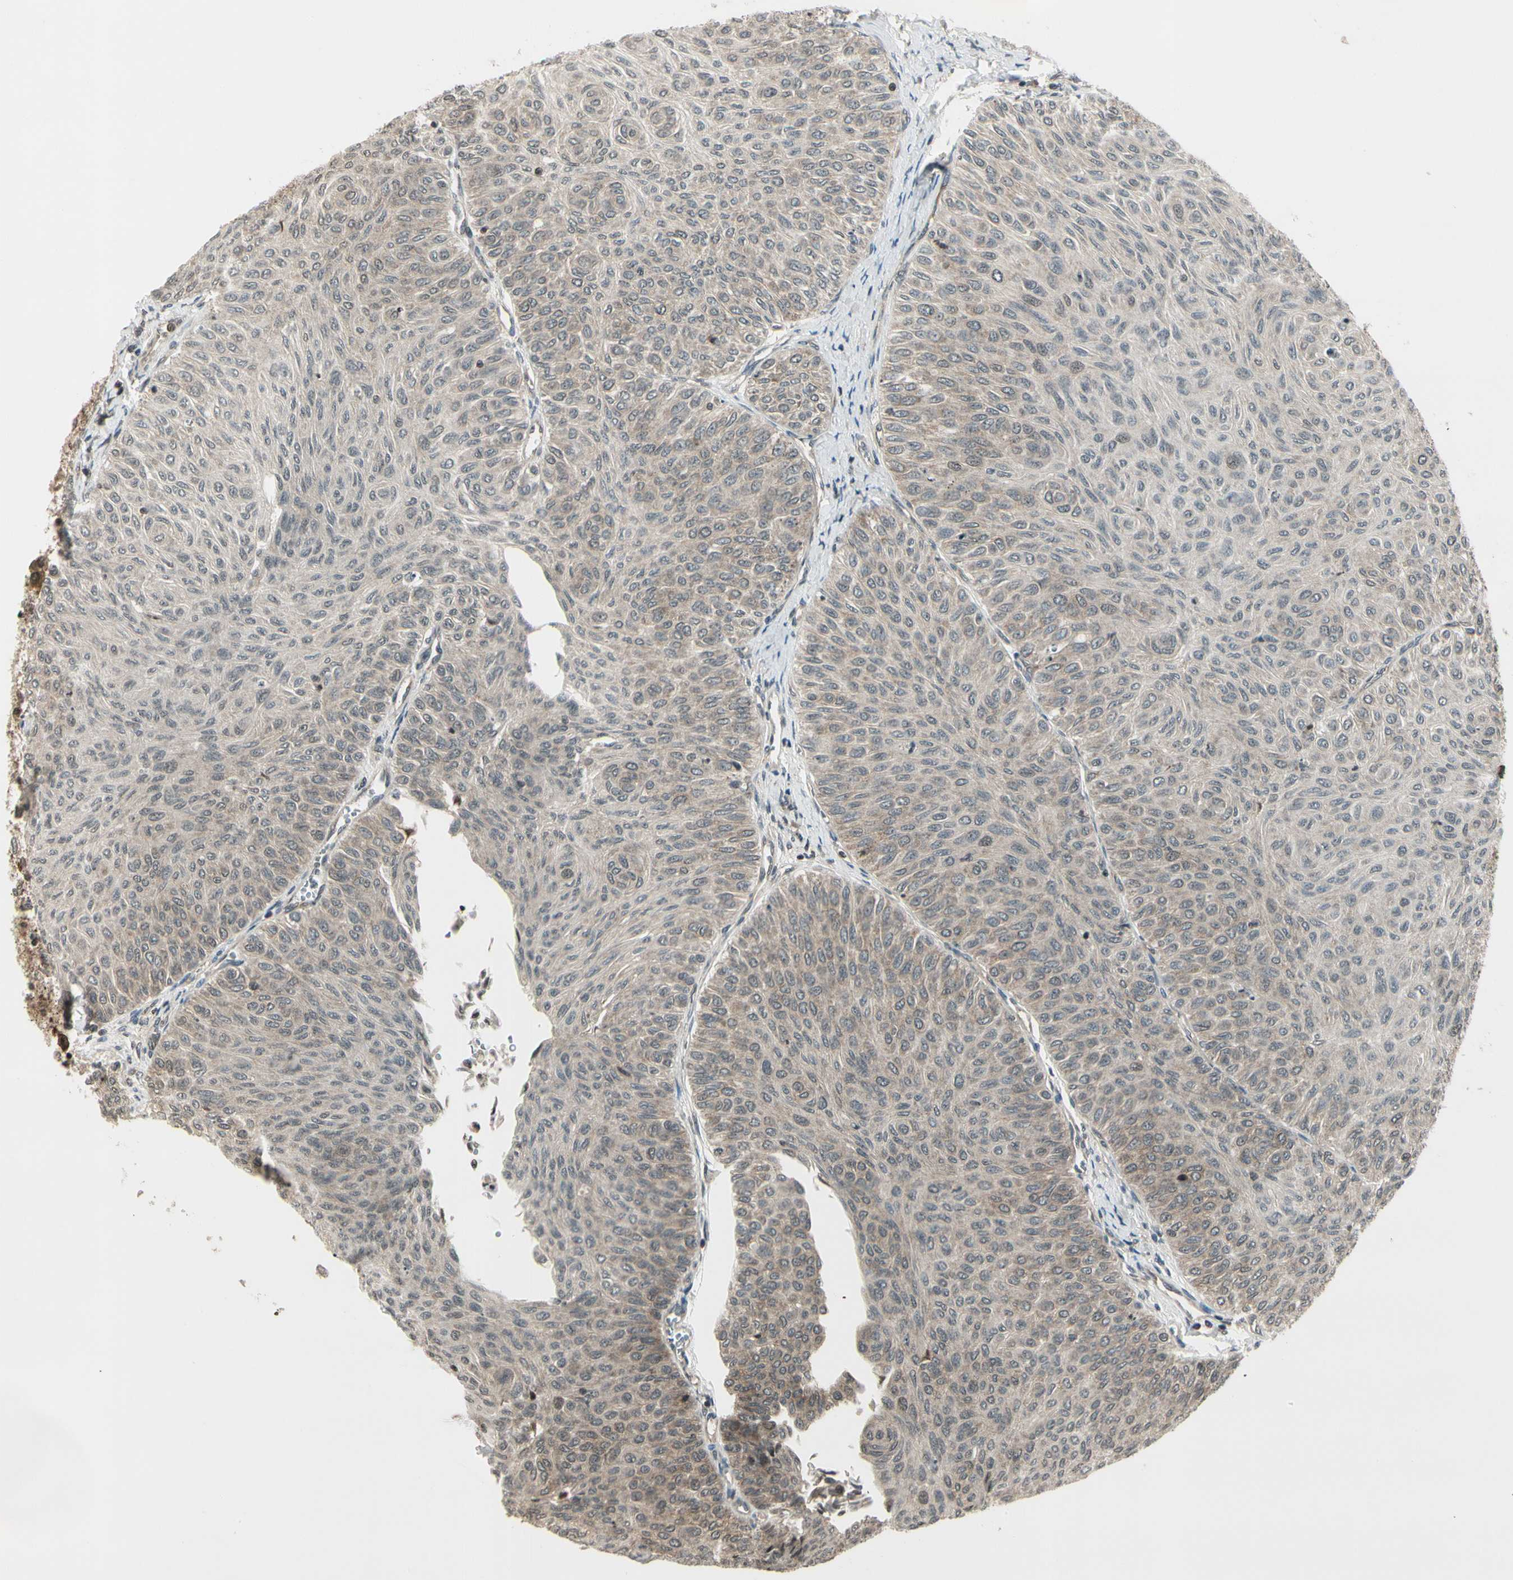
{"staining": {"intensity": "weak", "quantity": "25%-75%", "location": "cytoplasmic/membranous"}, "tissue": "urothelial cancer", "cell_type": "Tumor cells", "image_type": "cancer", "snomed": [{"axis": "morphology", "description": "Urothelial carcinoma, Low grade"}, {"axis": "topography", "description": "Urinary bladder"}], "caption": "There is low levels of weak cytoplasmic/membranous positivity in tumor cells of urothelial cancer, as demonstrated by immunohistochemical staining (brown color).", "gene": "SMN2", "patient": {"sex": "male", "age": 78}}